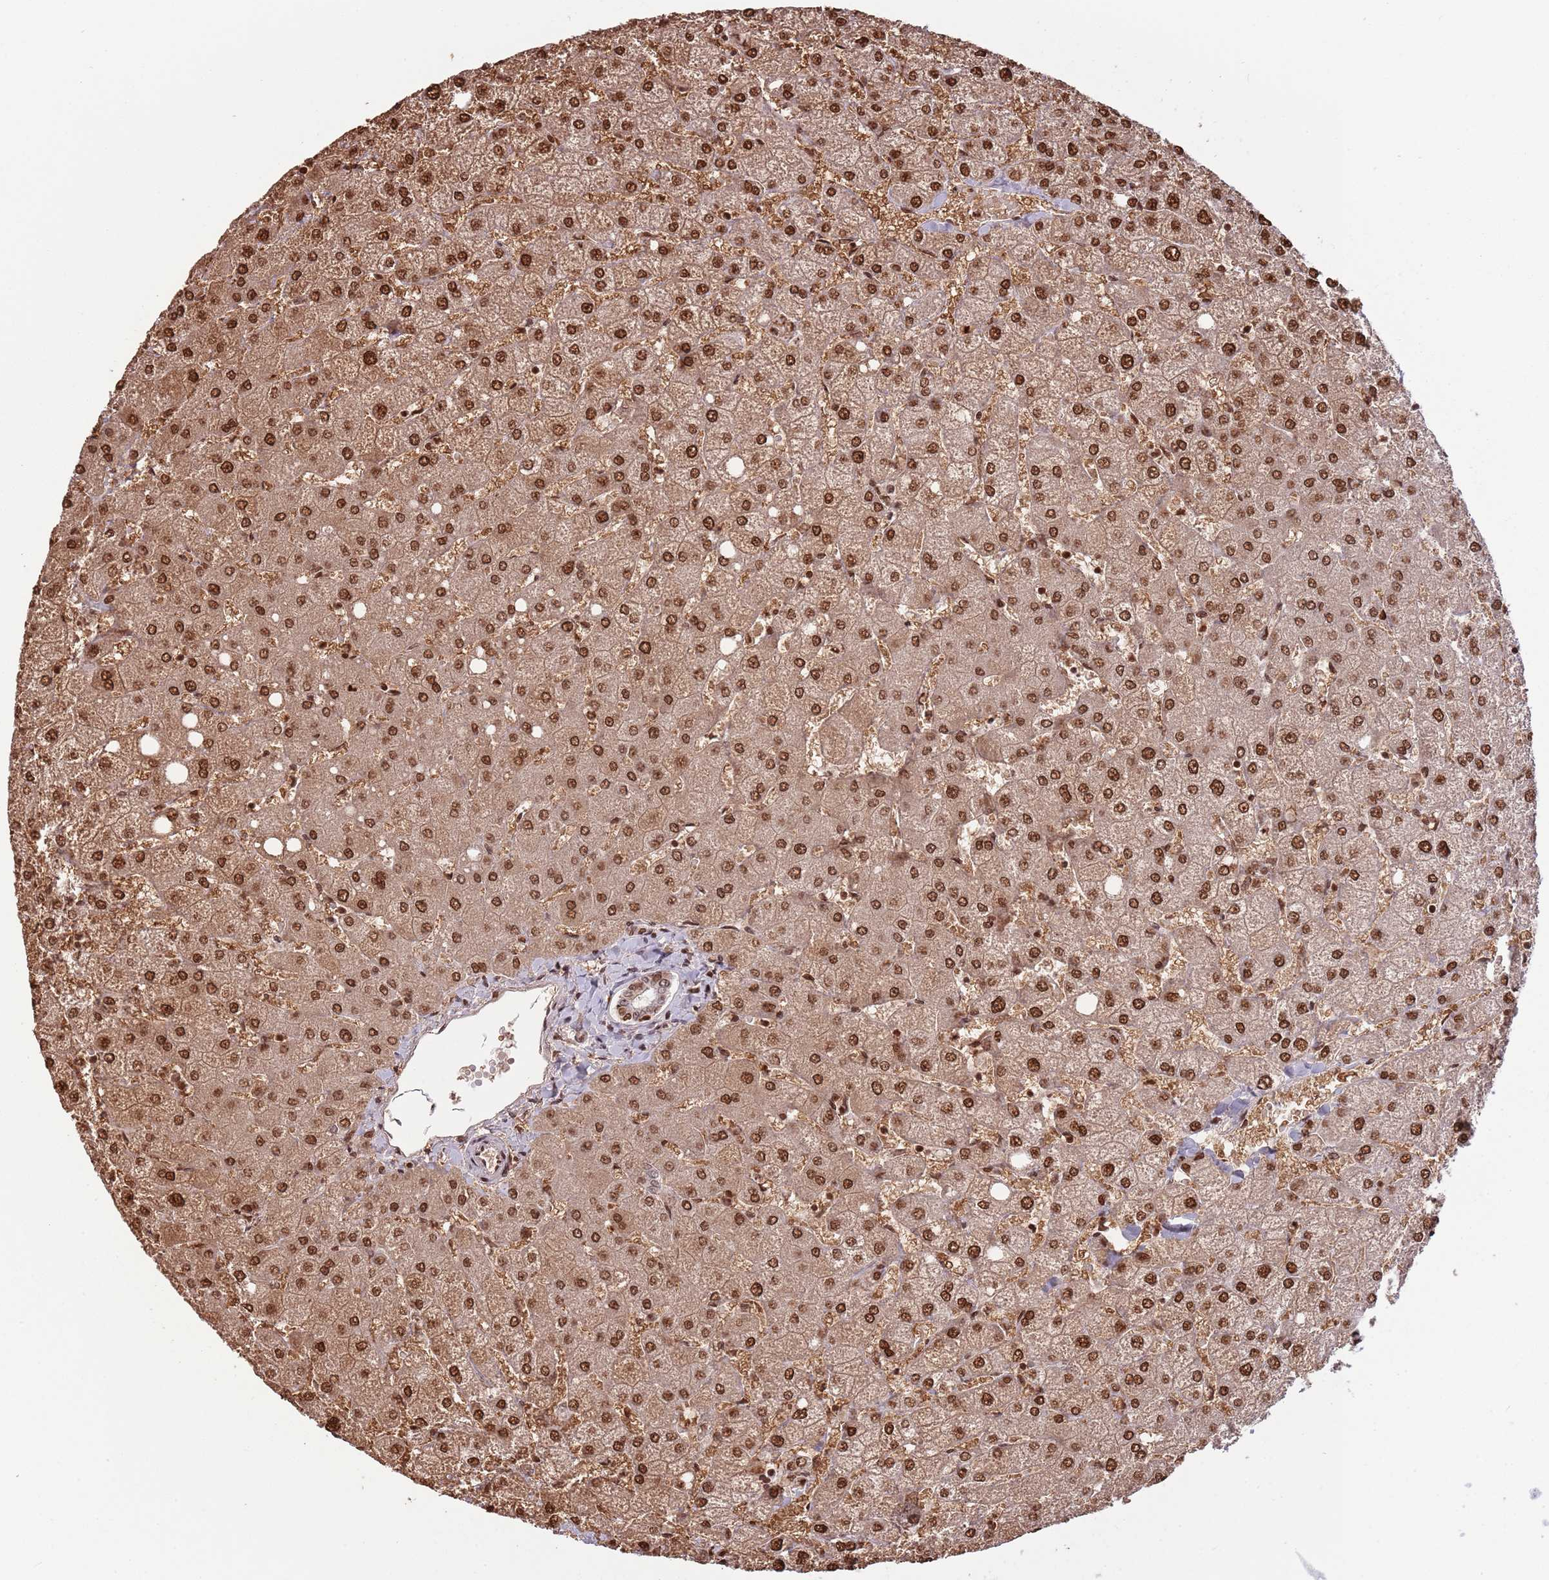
{"staining": {"intensity": "moderate", "quantity": ">75%", "location": "nuclear"}, "tissue": "liver", "cell_type": "Cholangiocytes", "image_type": "normal", "snomed": [{"axis": "morphology", "description": "Normal tissue, NOS"}, {"axis": "topography", "description": "Liver"}], "caption": "Moderate nuclear protein expression is present in approximately >75% of cholangiocytes in liver. (Stains: DAB in brown, nuclei in blue, Microscopy: brightfield microscopy at high magnification).", "gene": "SH3RF3", "patient": {"sex": "female", "age": 54}}